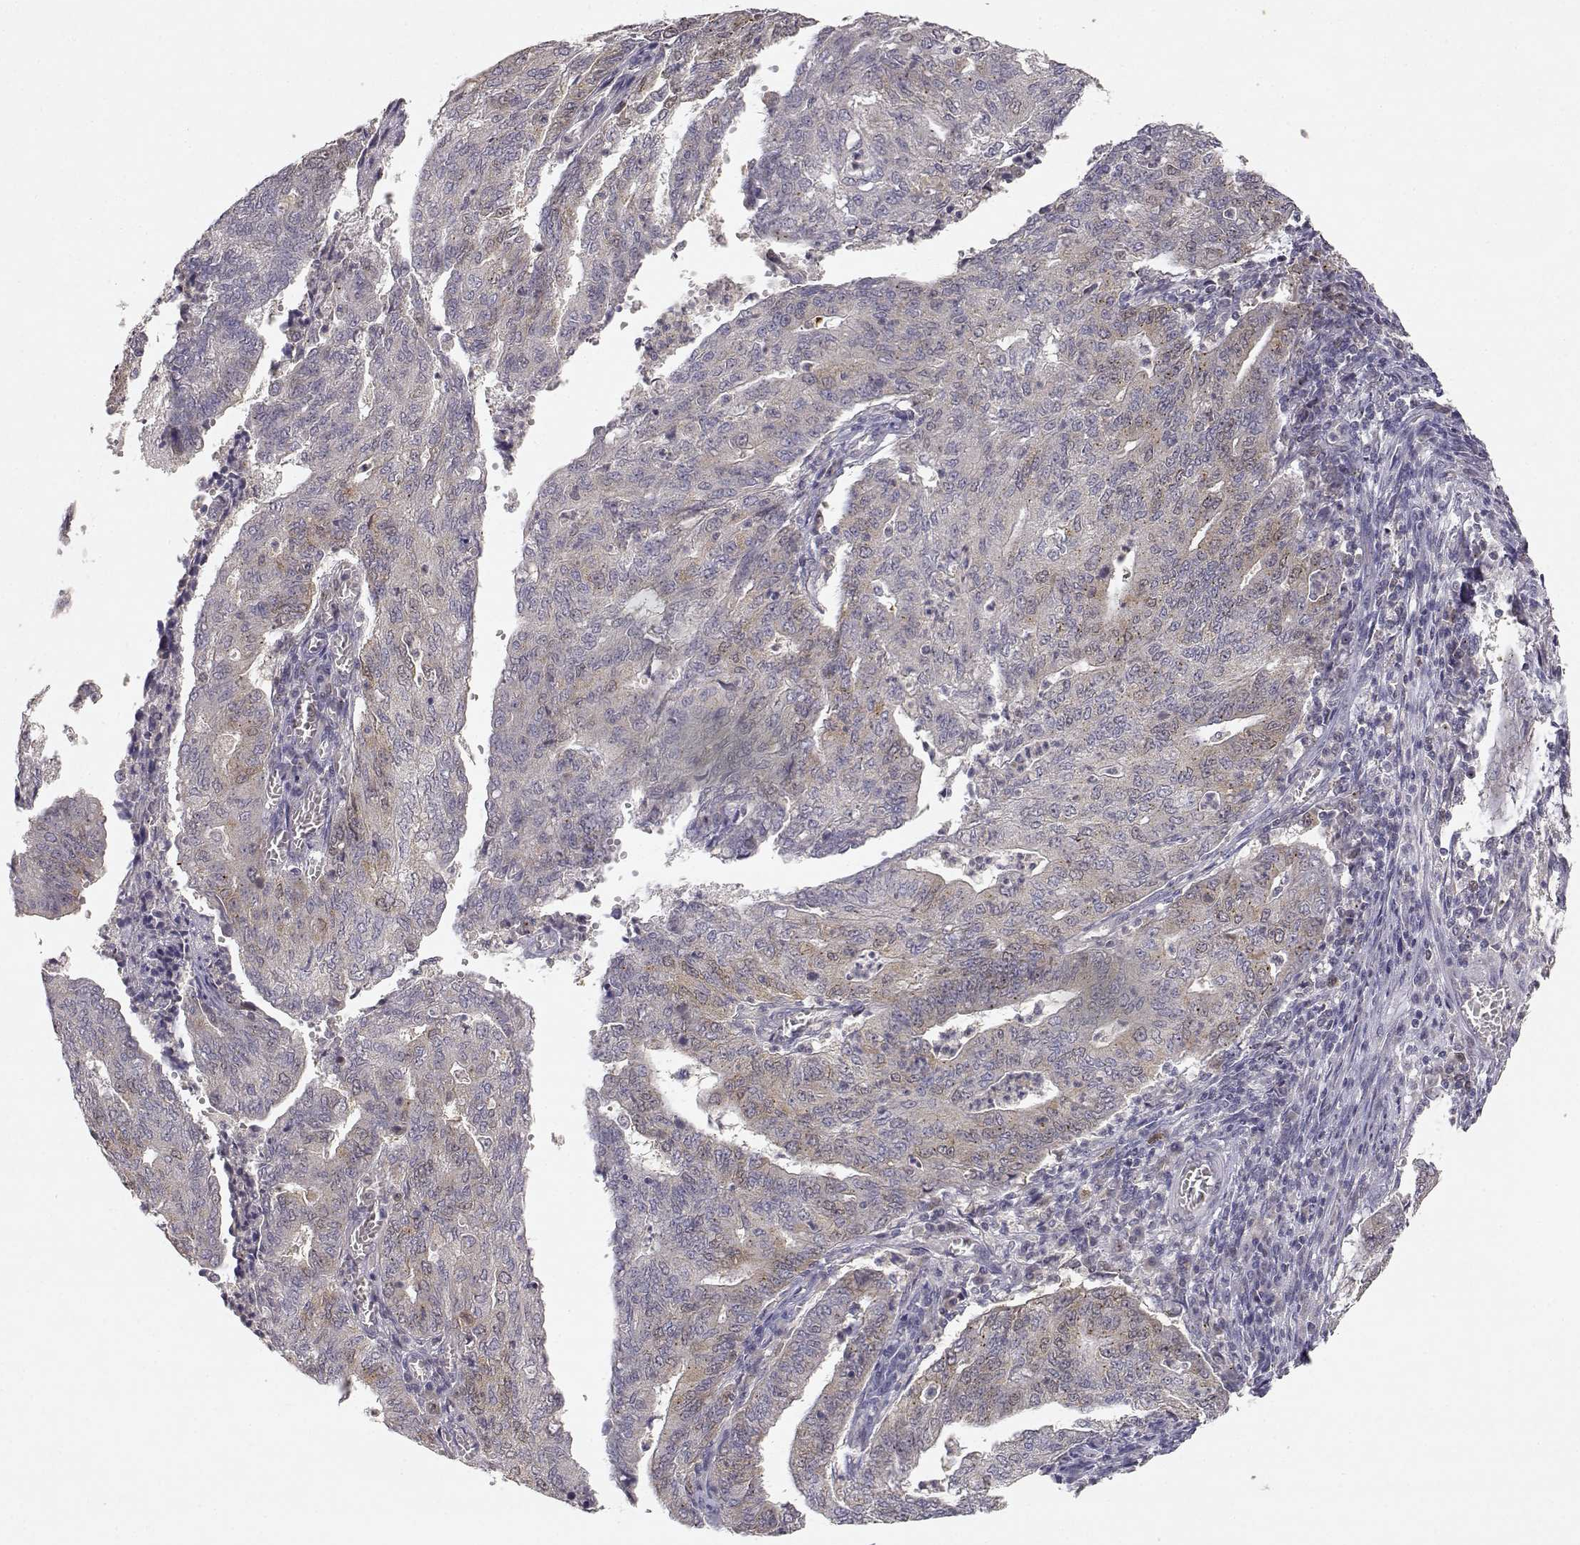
{"staining": {"intensity": "weak", "quantity": "<25%", "location": "cytoplasmic/membranous"}, "tissue": "endometrial cancer", "cell_type": "Tumor cells", "image_type": "cancer", "snomed": [{"axis": "morphology", "description": "Adenocarcinoma, NOS"}, {"axis": "topography", "description": "Endometrium"}], "caption": "DAB immunohistochemical staining of human adenocarcinoma (endometrial) demonstrates no significant staining in tumor cells. (DAB (3,3'-diaminobenzidine) IHC, high magnification).", "gene": "RAD51", "patient": {"sex": "female", "age": 82}}